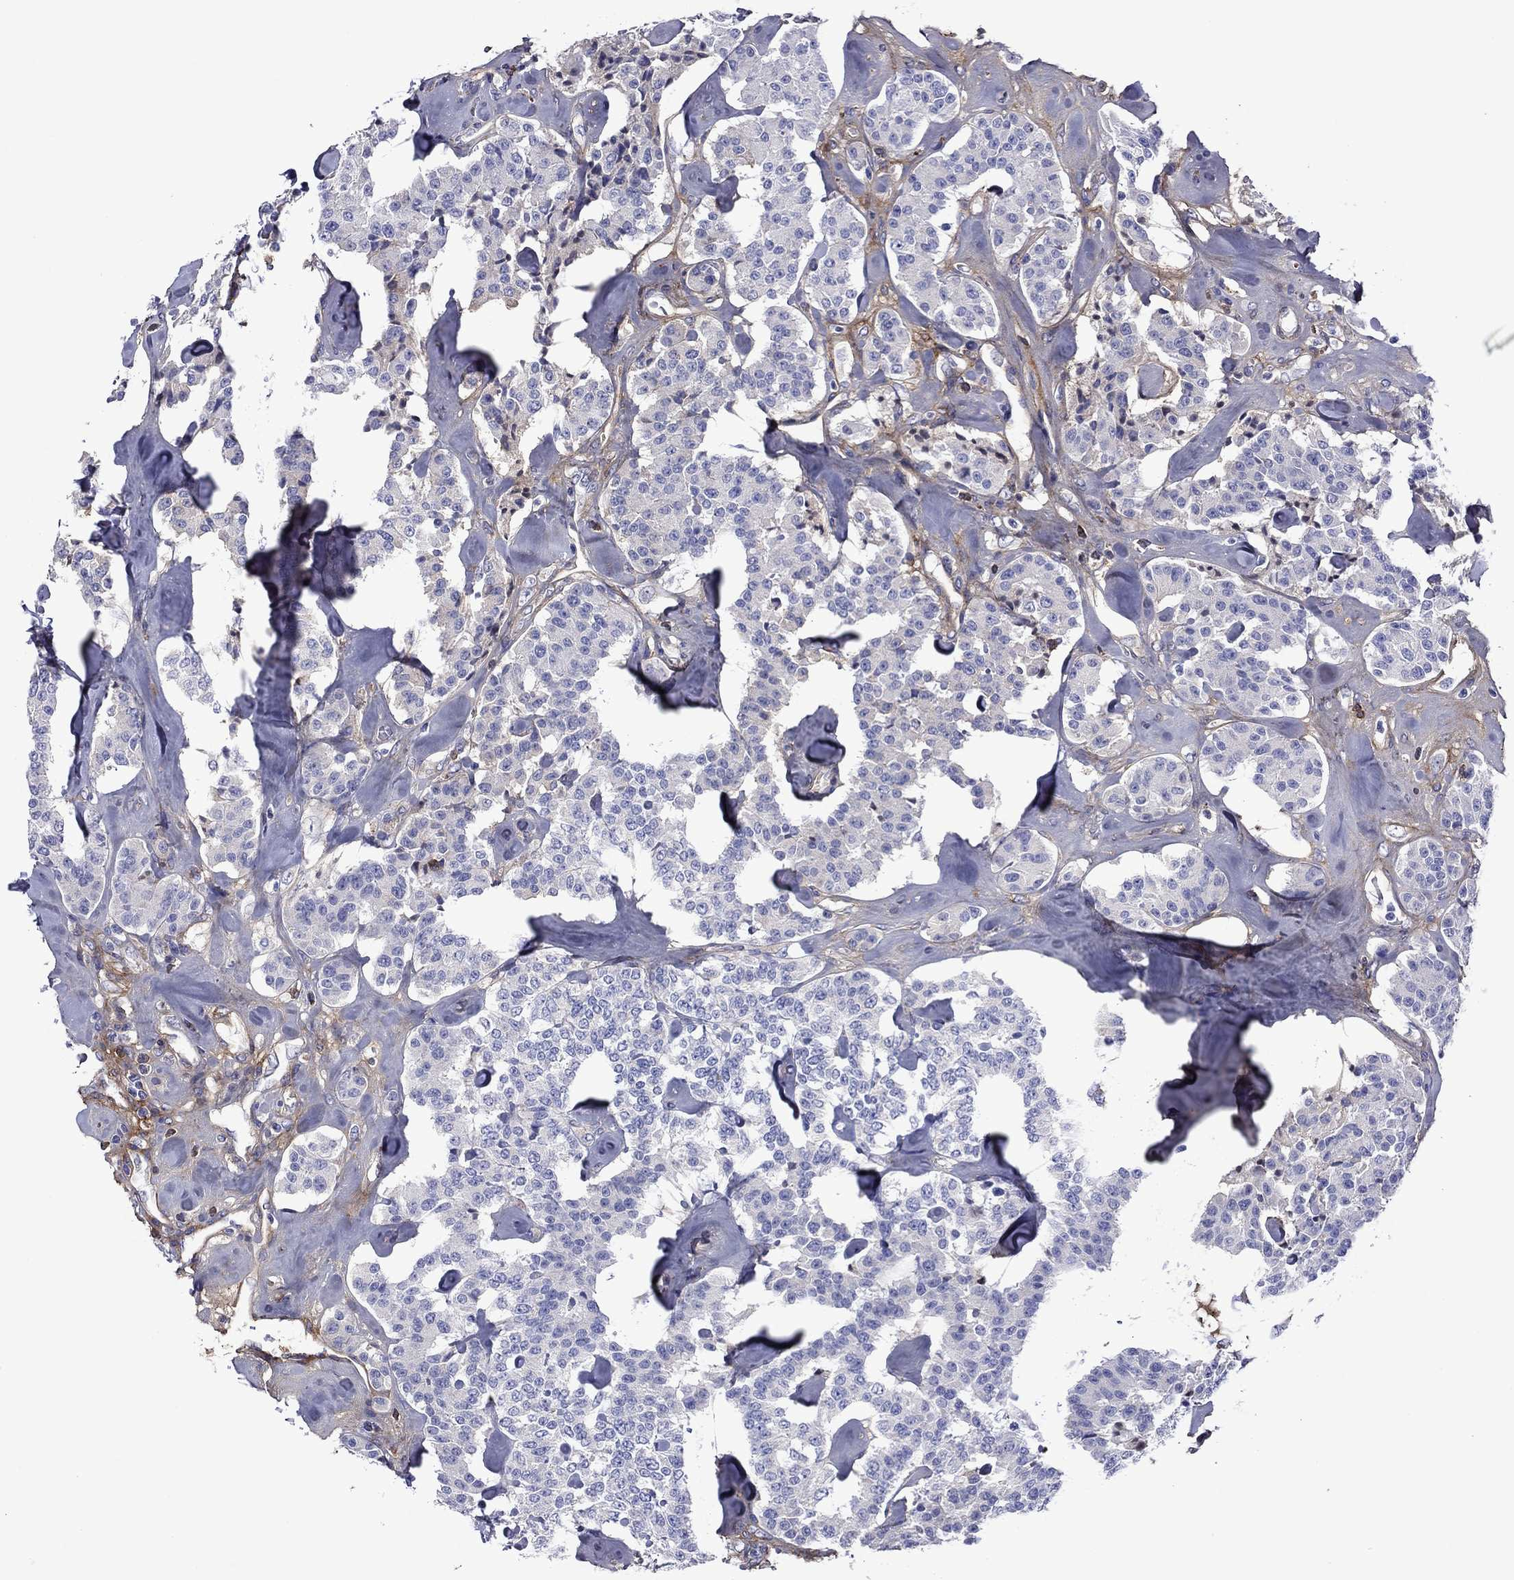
{"staining": {"intensity": "negative", "quantity": "none", "location": "none"}, "tissue": "carcinoid", "cell_type": "Tumor cells", "image_type": "cancer", "snomed": [{"axis": "morphology", "description": "Carcinoid, malignant, NOS"}, {"axis": "topography", "description": "Pancreas"}], "caption": "Photomicrograph shows no protein expression in tumor cells of carcinoid tissue.", "gene": "HSPG2", "patient": {"sex": "male", "age": 41}}